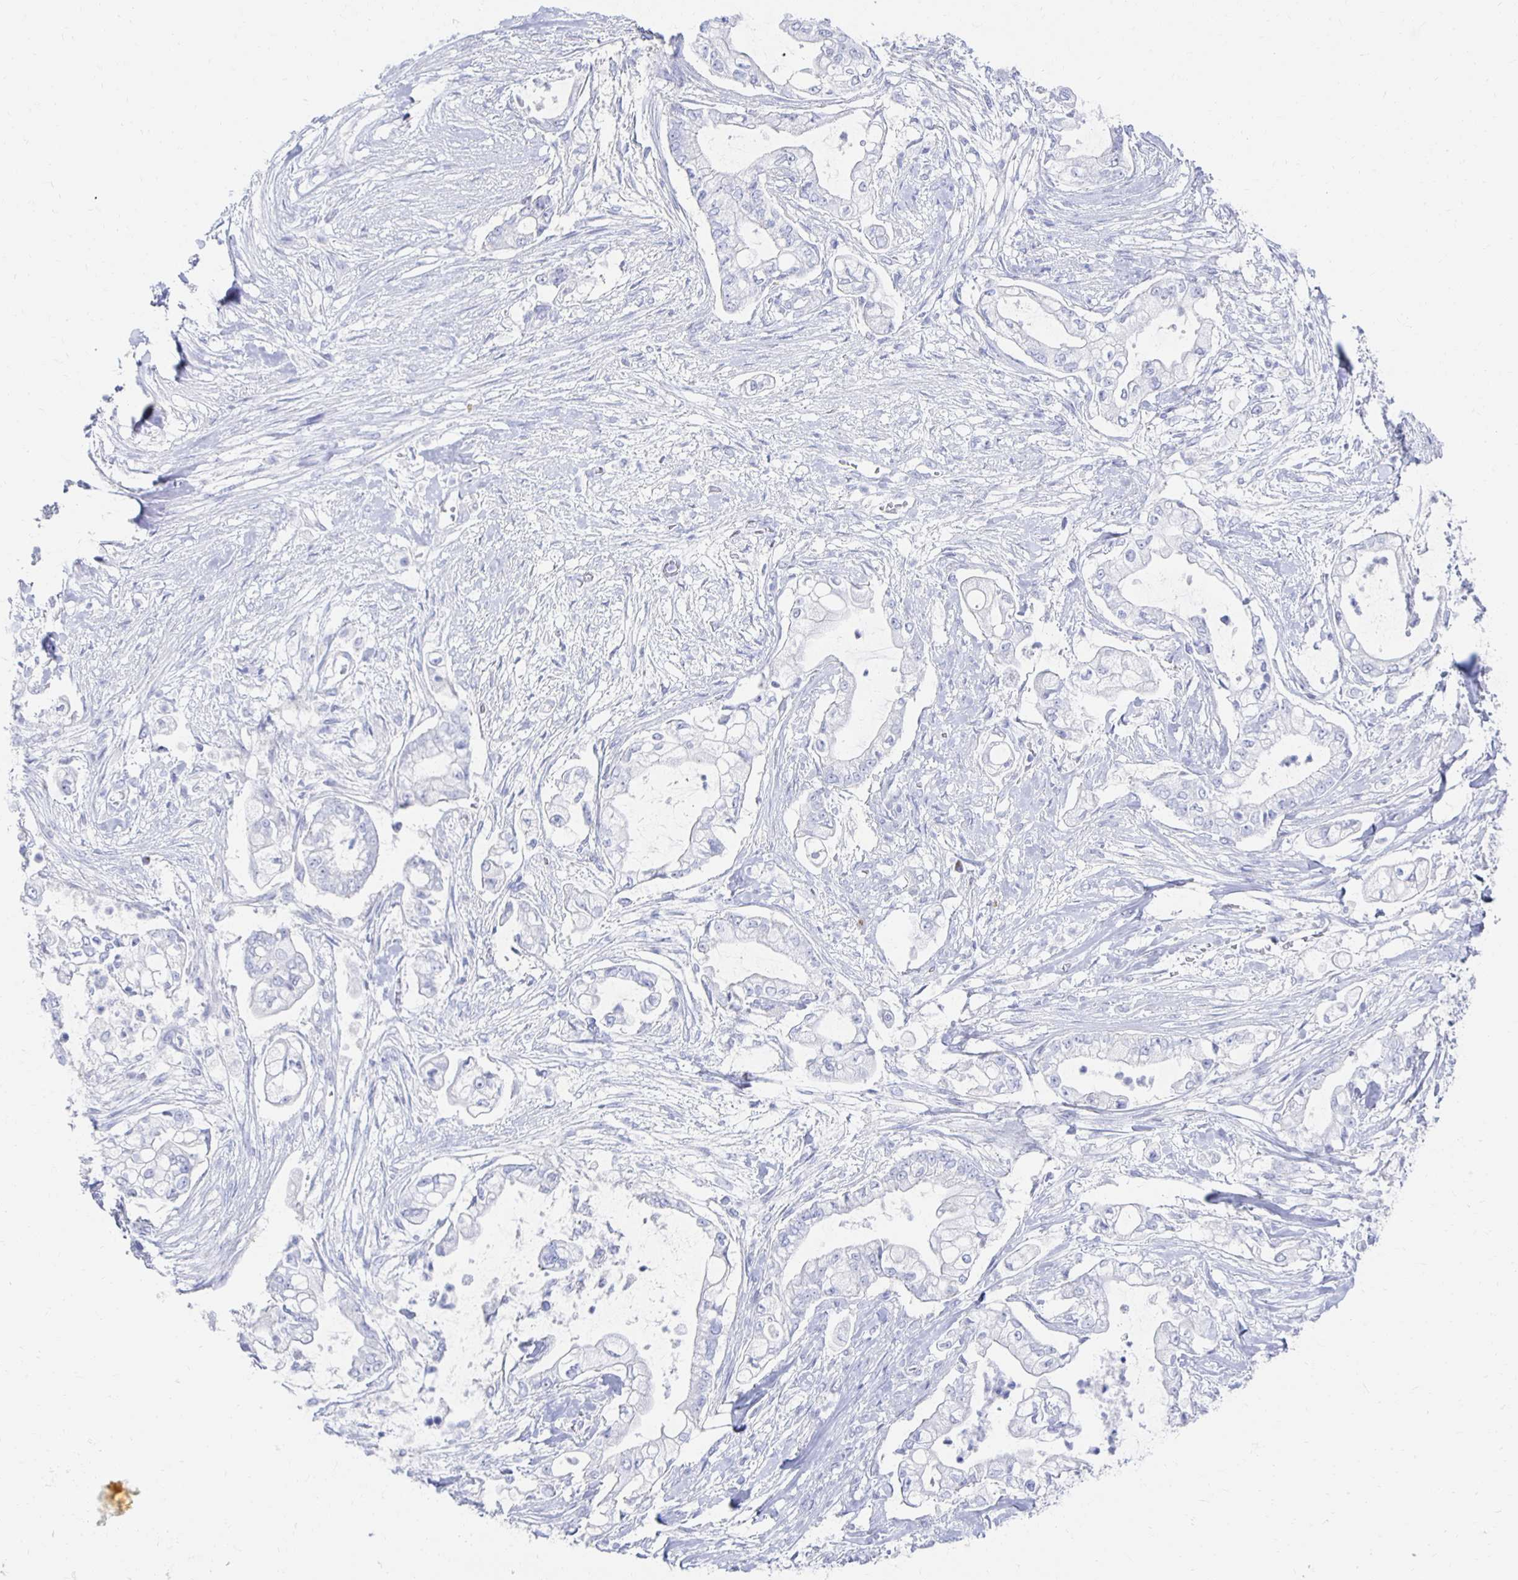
{"staining": {"intensity": "negative", "quantity": "none", "location": "none"}, "tissue": "pancreatic cancer", "cell_type": "Tumor cells", "image_type": "cancer", "snomed": [{"axis": "morphology", "description": "Adenocarcinoma, NOS"}, {"axis": "topography", "description": "Pancreas"}], "caption": "This micrograph is of pancreatic adenocarcinoma stained with IHC to label a protein in brown with the nuclei are counter-stained blue. There is no staining in tumor cells.", "gene": "PRDM7", "patient": {"sex": "female", "age": 69}}